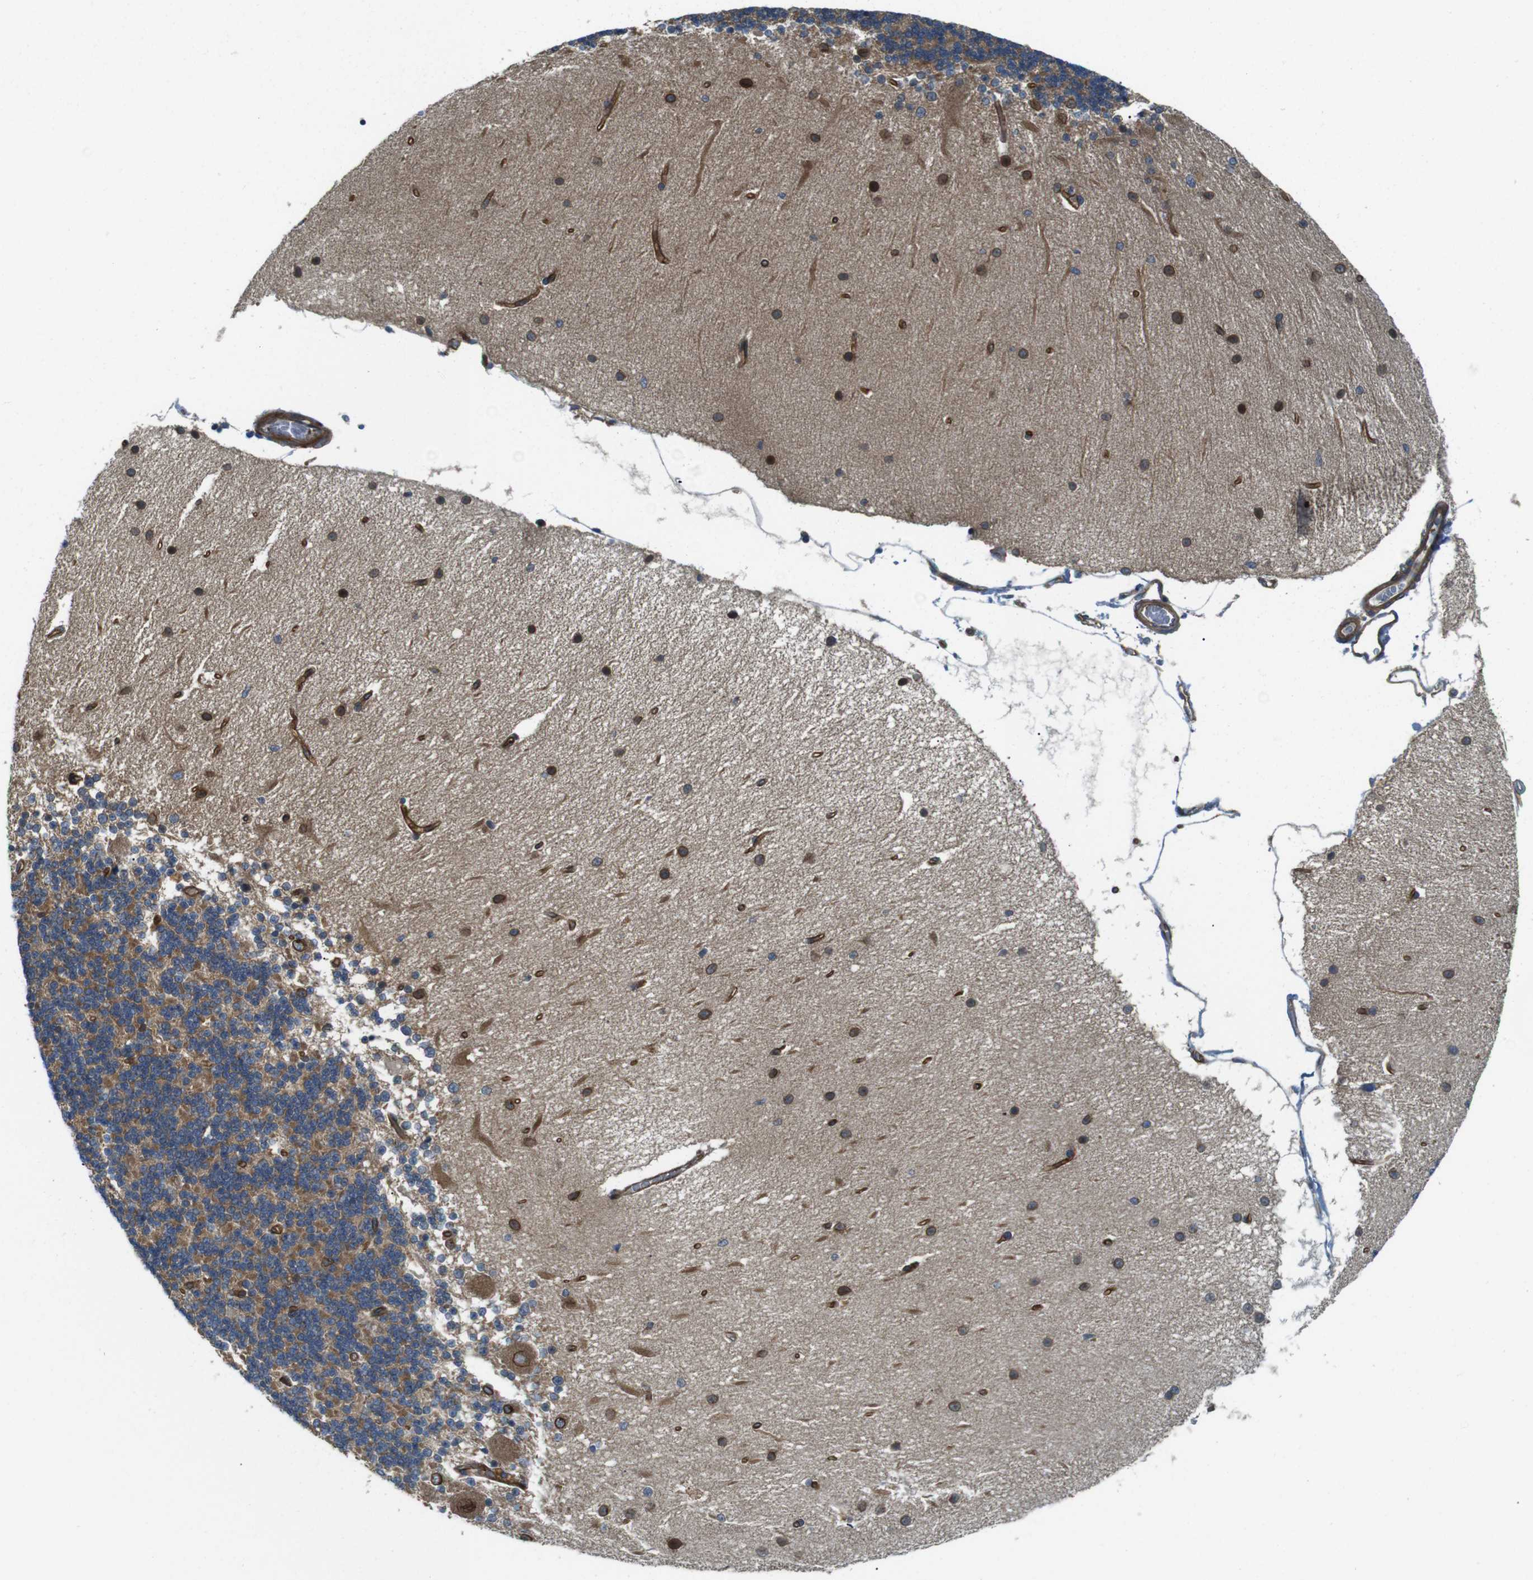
{"staining": {"intensity": "moderate", "quantity": ">75%", "location": "cytoplasmic/membranous,nuclear"}, "tissue": "cerebellum", "cell_type": "Cells in granular layer", "image_type": "normal", "snomed": [{"axis": "morphology", "description": "Normal tissue, NOS"}, {"axis": "topography", "description": "Cerebellum"}], "caption": "Protein staining by immunohistochemistry (IHC) exhibits moderate cytoplasmic/membranous,nuclear staining in approximately >75% of cells in granular layer in benign cerebellum.", "gene": "TSC1", "patient": {"sex": "female", "age": 54}}